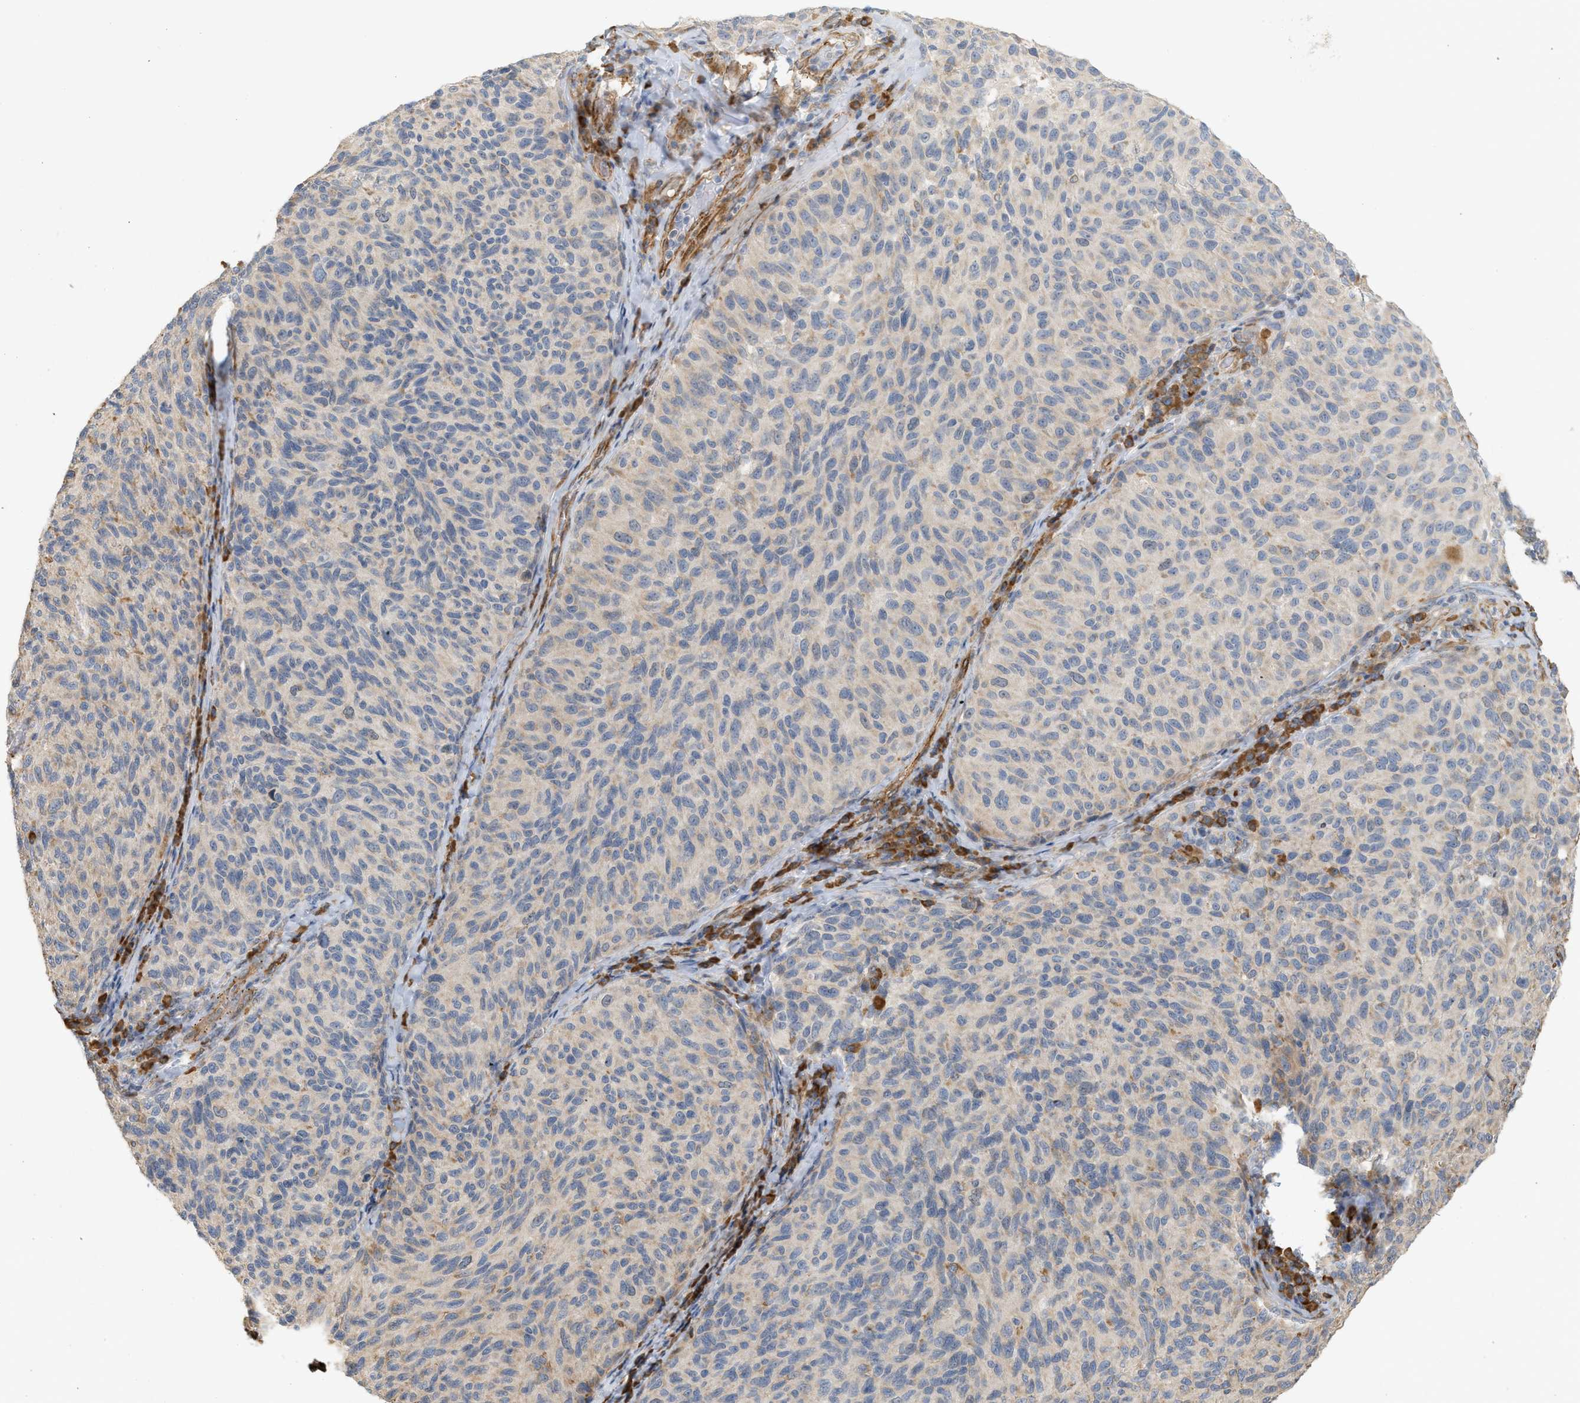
{"staining": {"intensity": "weak", "quantity": "<25%", "location": "cytoplasmic/membranous"}, "tissue": "melanoma", "cell_type": "Tumor cells", "image_type": "cancer", "snomed": [{"axis": "morphology", "description": "Malignant melanoma, NOS"}, {"axis": "topography", "description": "Skin"}], "caption": "IHC image of neoplastic tissue: human melanoma stained with DAB (3,3'-diaminobenzidine) exhibits no significant protein staining in tumor cells.", "gene": "SVOP", "patient": {"sex": "female", "age": 73}}